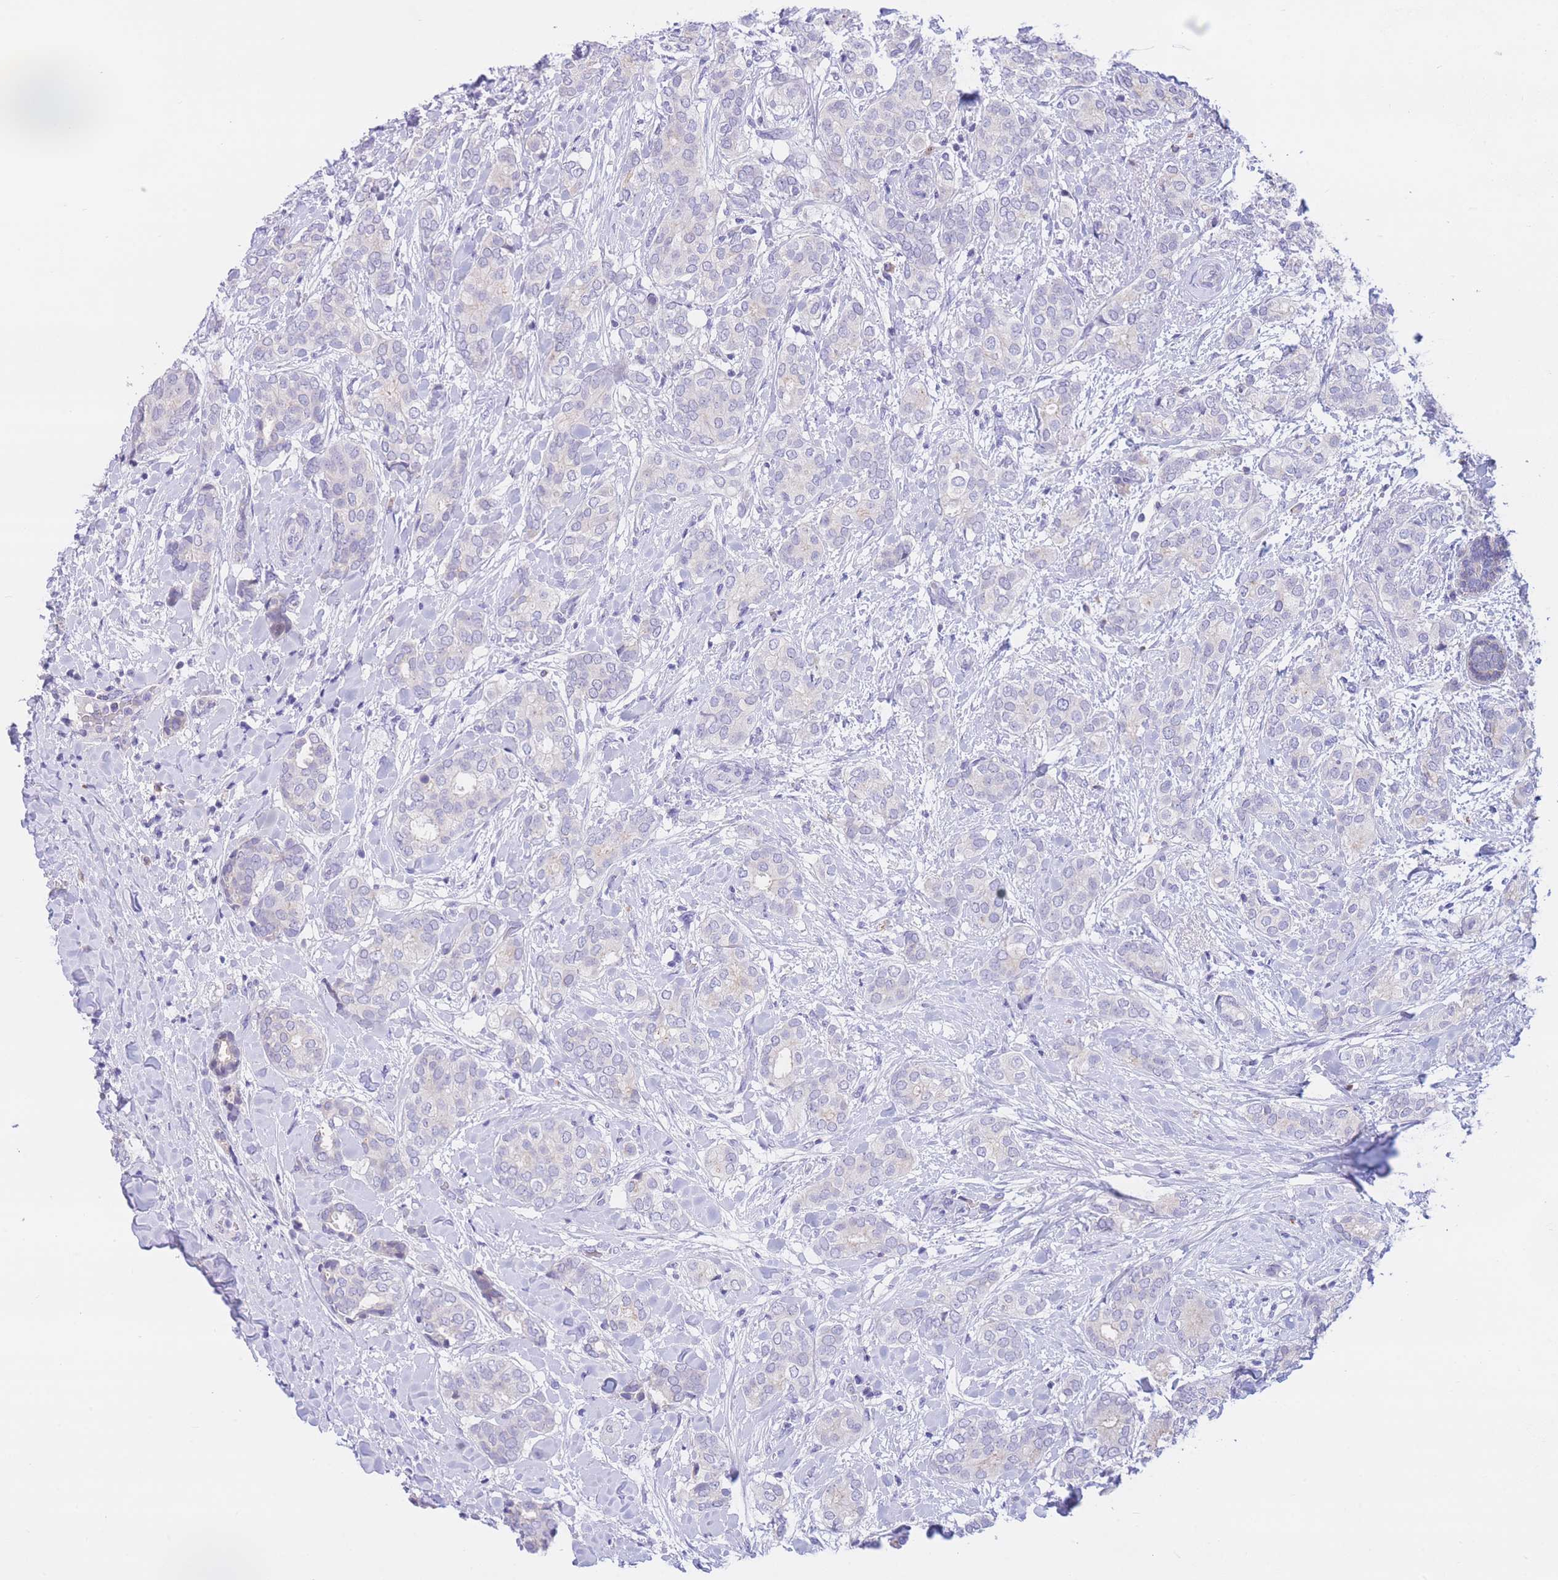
{"staining": {"intensity": "negative", "quantity": "none", "location": "none"}, "tissue": "breast cancer", "cell_type": "Tumor cells", "image_type": "cancer", "snomed": [{"axis": "morphology", "description": "Duct carcinoma"}, {"axis": "topography", "description": "Breast"}], "caption": "There is no significant positivity in tumor cells of breast cancer (intraductal carcinoma). The staining is performed using DAB (3,3'-diaminobenzidine) brown chromogen with nuclei counter-stained in using hematoxylin.", "gene": "RPL39L", "patient": {"sex": "female", "age": 73}}